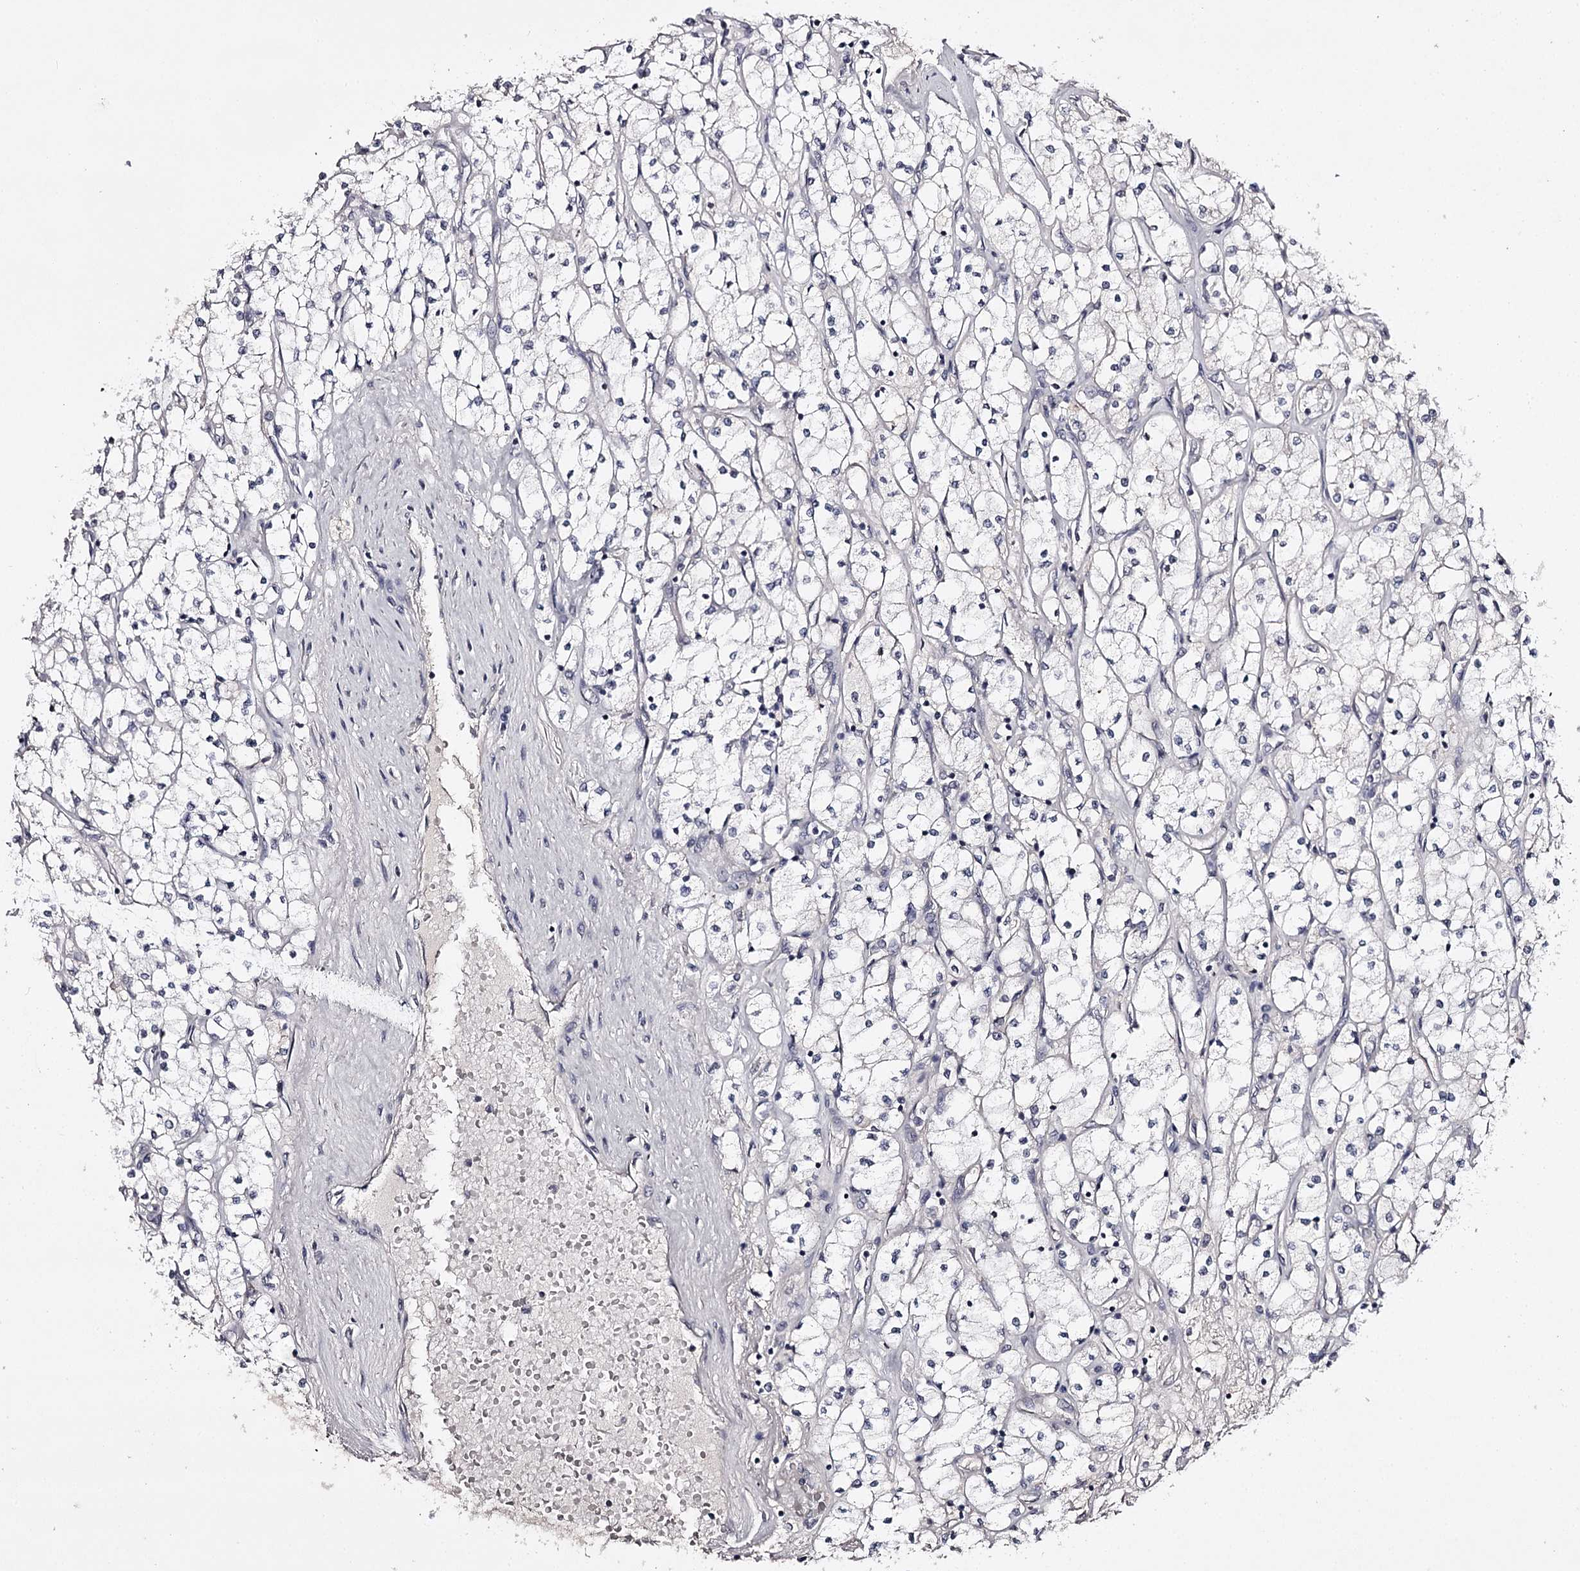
{"staining": {"intensity": "negative", "quantity": "none", "location": "none"}, "tissue": "renal cancer", "cell_type": "Tumor cells", "image_type": "cancer", "snomed": [{"axis": "morphology", "description": "Adenocarcinoma, NOS"}, {"axis": "topography", "description": "Kidney"}], "caption": "Immunohistochemistry (IHC) of human renal adenocarcinoma displays no positivity in tumor cells. Nuclei are stained in blue.", "gene": "PRM2", "patient": {"sex": "male", "age": 80}}